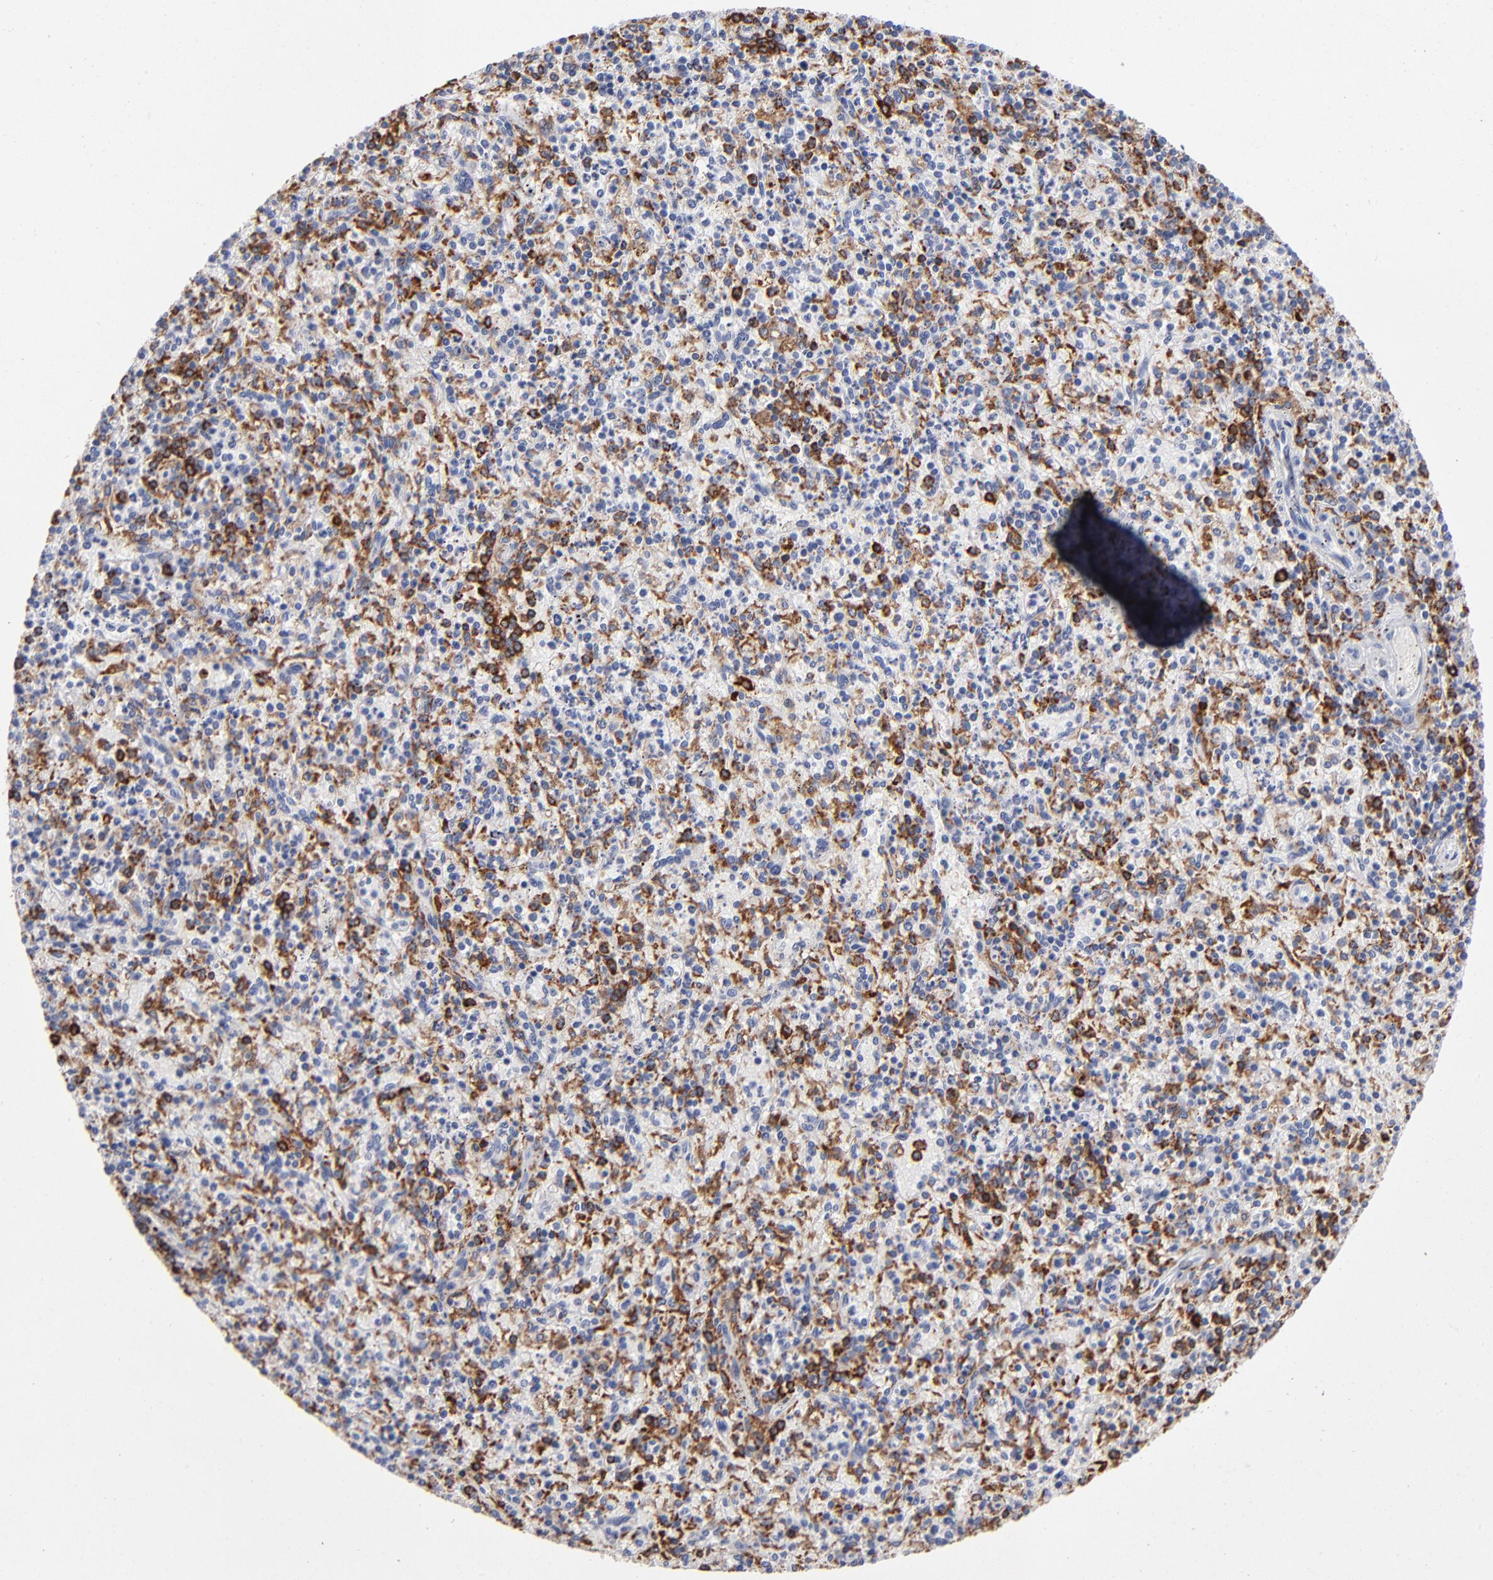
{"staining": {"intensity": "strong", "quantity": "25%-75%", "location": "cytoplasmic/membranous"}, "tissue": "spleen", "cell_type": "Cells in red pulp", "image_type": "normal", "snomed": [{"axis": "morphology", "description": "Normal tissue, NOS"}, {"axis": "topography", "description": "Spleen"}], "caption": "About 25%-75% of cells in red pulp in unremarkable spleen demonstrate strong cytoplasmic/membranous protein expression as visualized by brown immunohistochemical staining.", "gene": "CD180", "patient": {"sex": "male", "age": 72}}